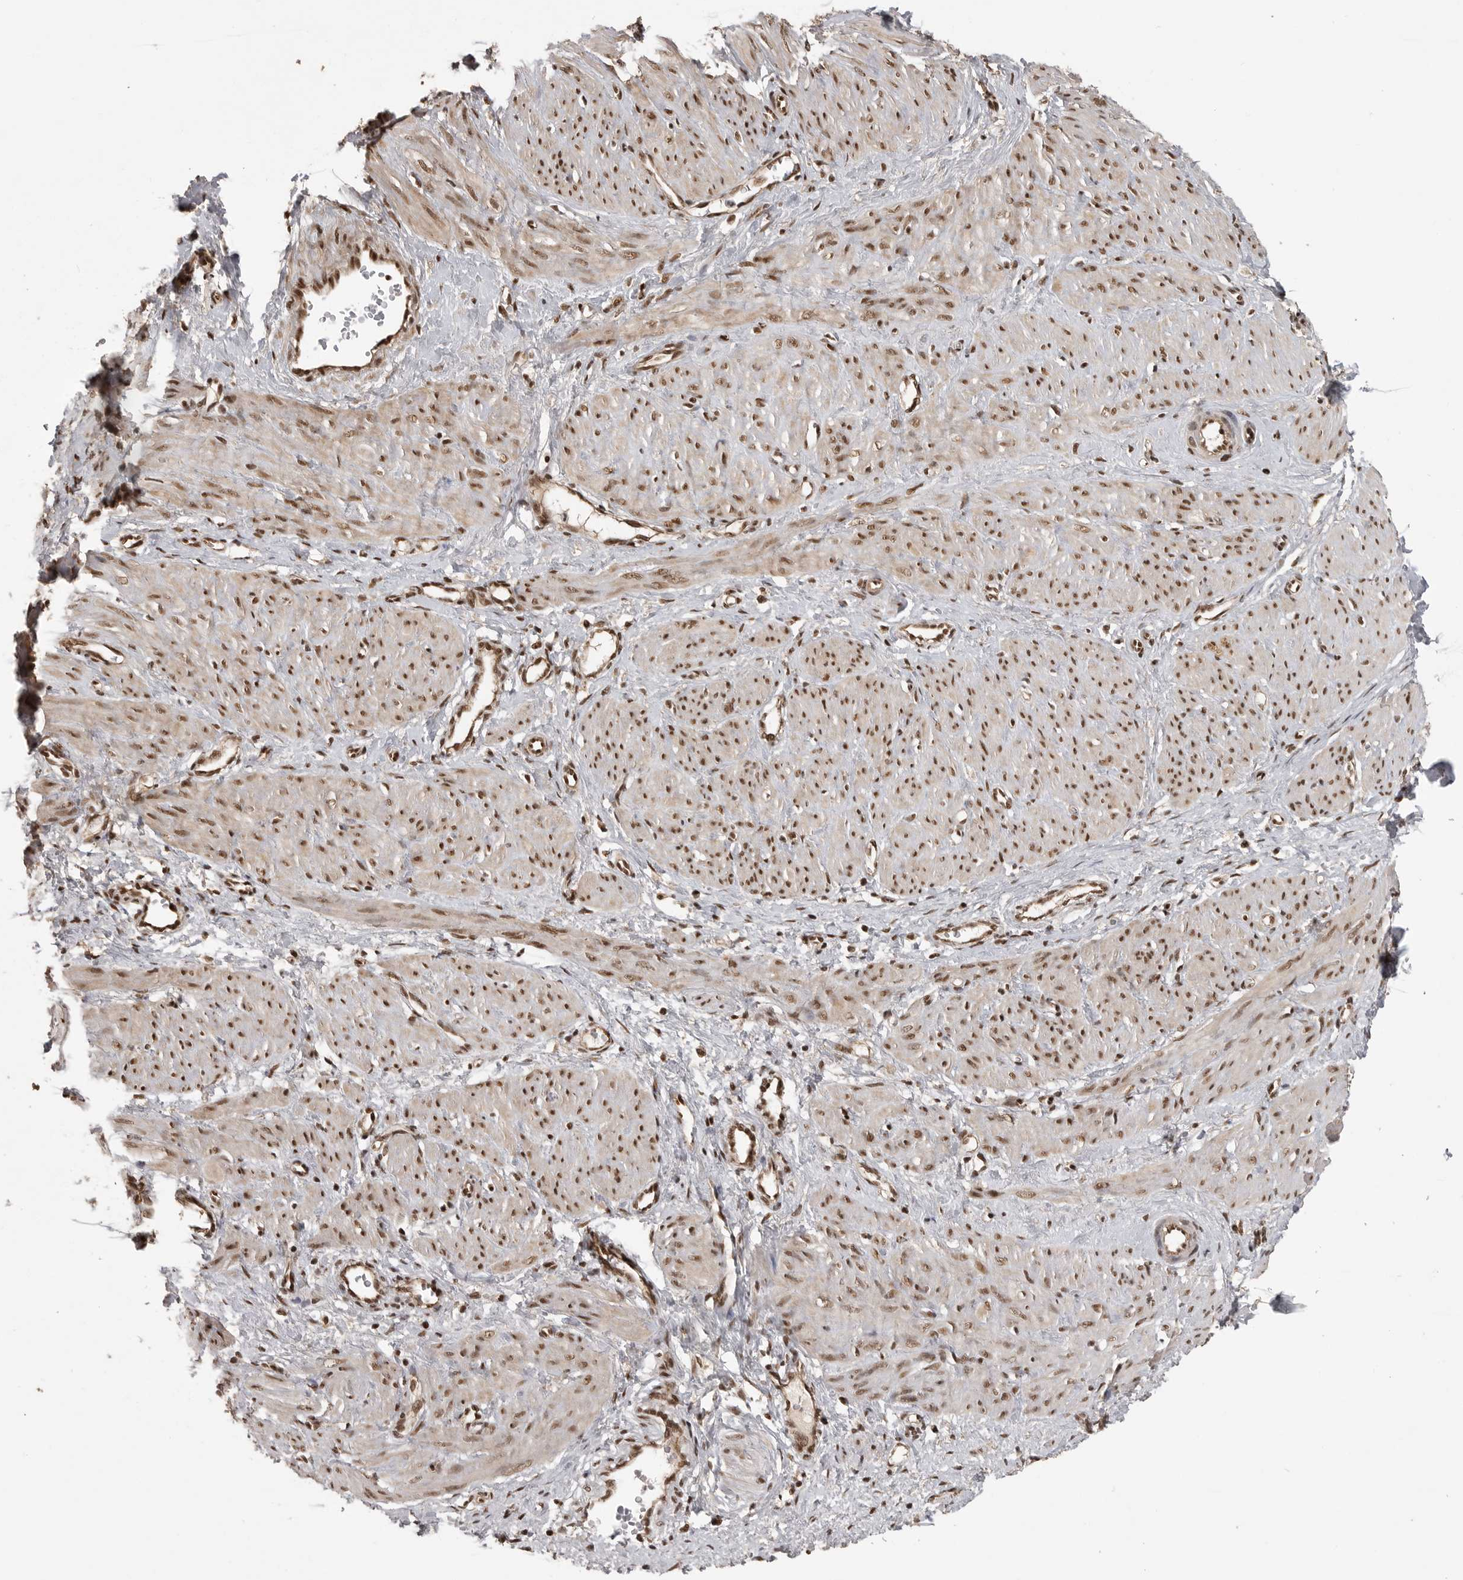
{"staining": {"intensity": "strong", "quantity": ">75%", "location": "cytoplasmic/membranous,nuclear"}, "tissue": "smooth muscle", "cell_type": "Smooth muscle cells", "image_type": "normal", "snomed": [{"axis": "morphology", "description": "Normal tissue, NOS"}, {"axis": "topography", "description": "Endometrium"}], "caption": "A high-resolution micrograph shows immunohistochemistry (IHC) staining of benign smooth muscle, which exhibits strong cytoplasmic/membranous,nuclear expression in approximately >75% of smooth muscle cells.", "gene": "CBLL1", "patient": {"sex": "female", "age": 33}}